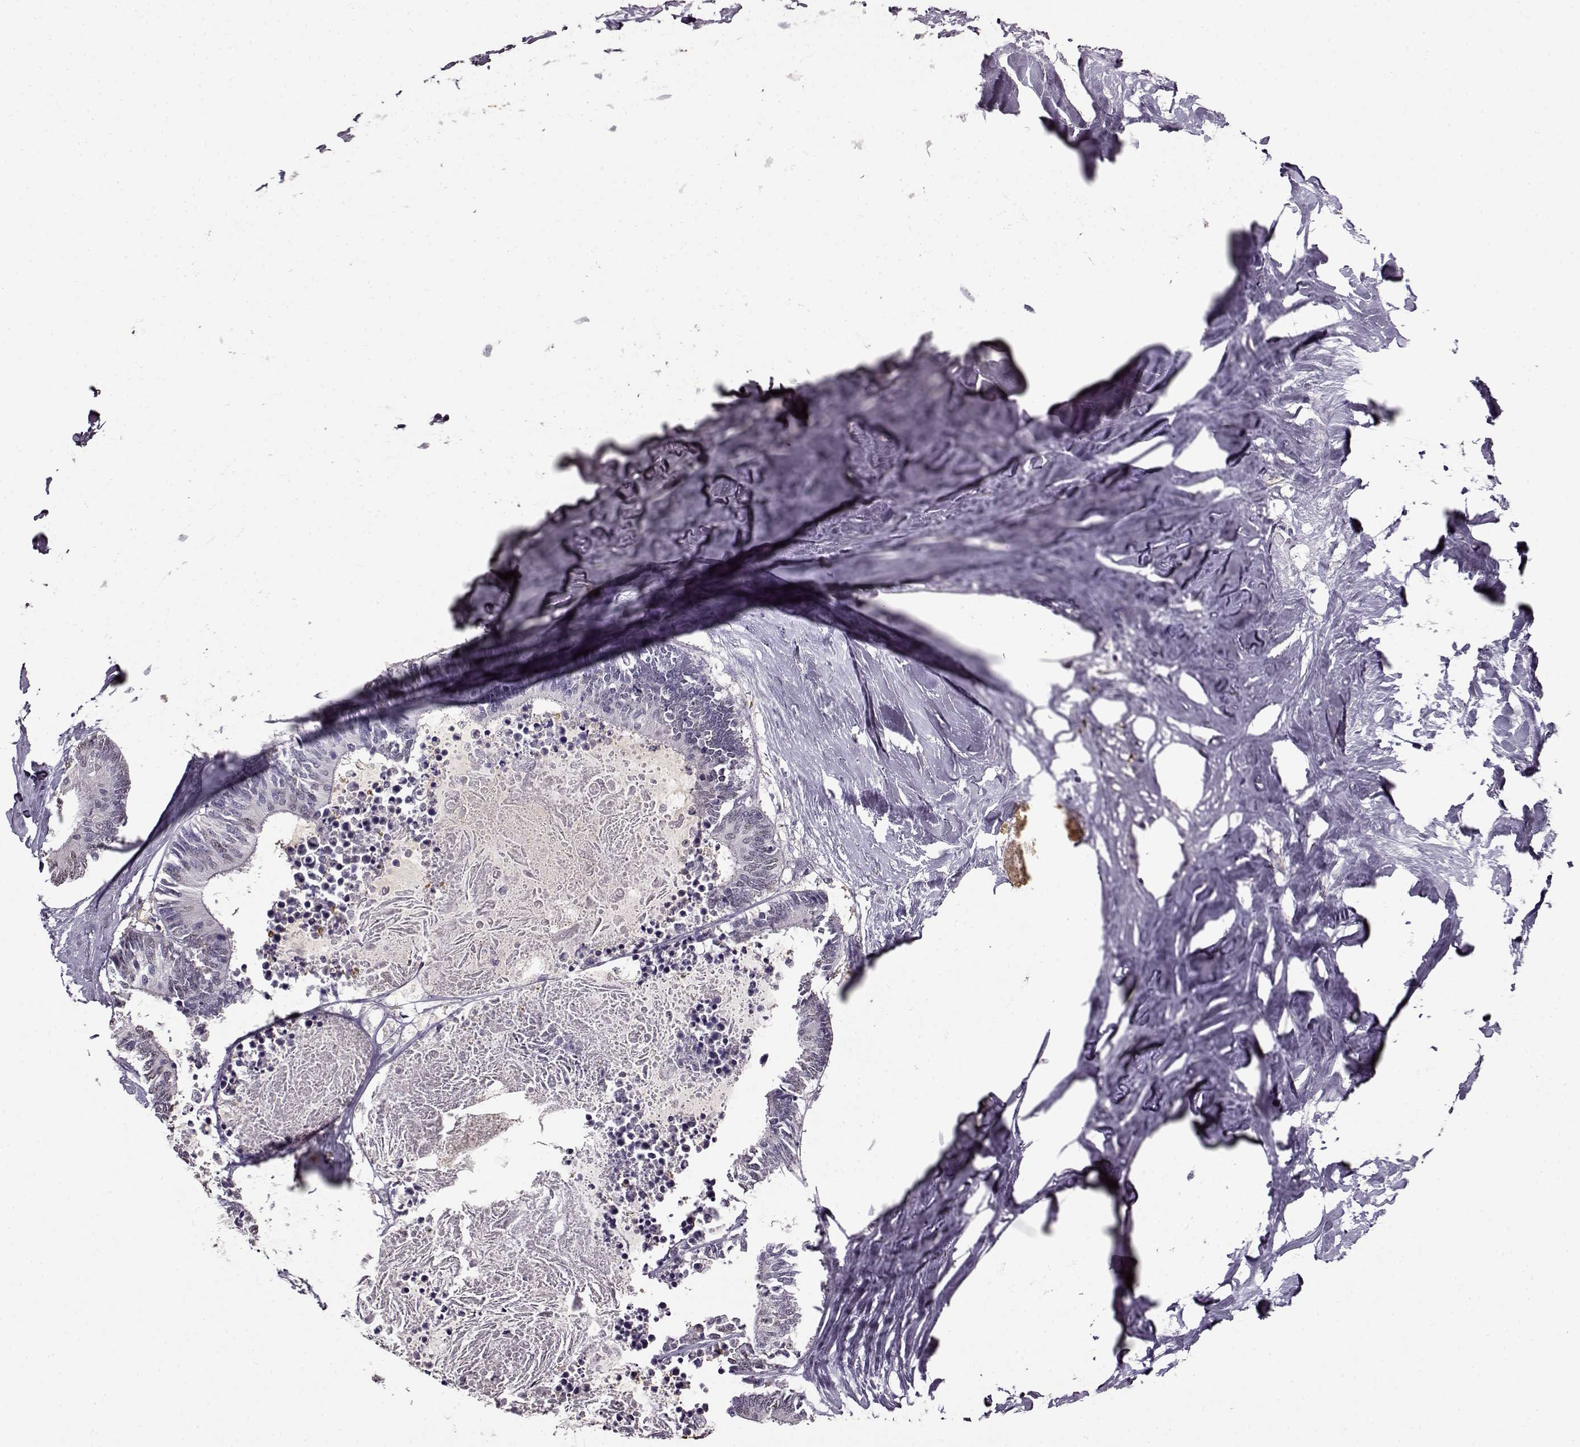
{"staining": {"intensity": "negative", "quantity": "none", "location": "none"}, "tissue": "colorectal cancer", "cell_type": "Tumor cells", "image_type": "cancer", "snomed": [{"axis": "morphology", "description": "Adenocarcinoma, NOS"}, {"axis": "topography", "description": "Colon"}, {"axis": "topography", "description": "Rectum"}], "caption": "DAB immunohistochemical staining of human adenocarcinoma (colorectal) demonstrates no significant staining in tumor cells. (DAB (3,3'-diaminobenzidine) immunohistochemistry (IHC) visualized using brightfield microscopy, high magnification).", "gene": "RP1L1", "patient": {"sex": "male", "age": 57}}